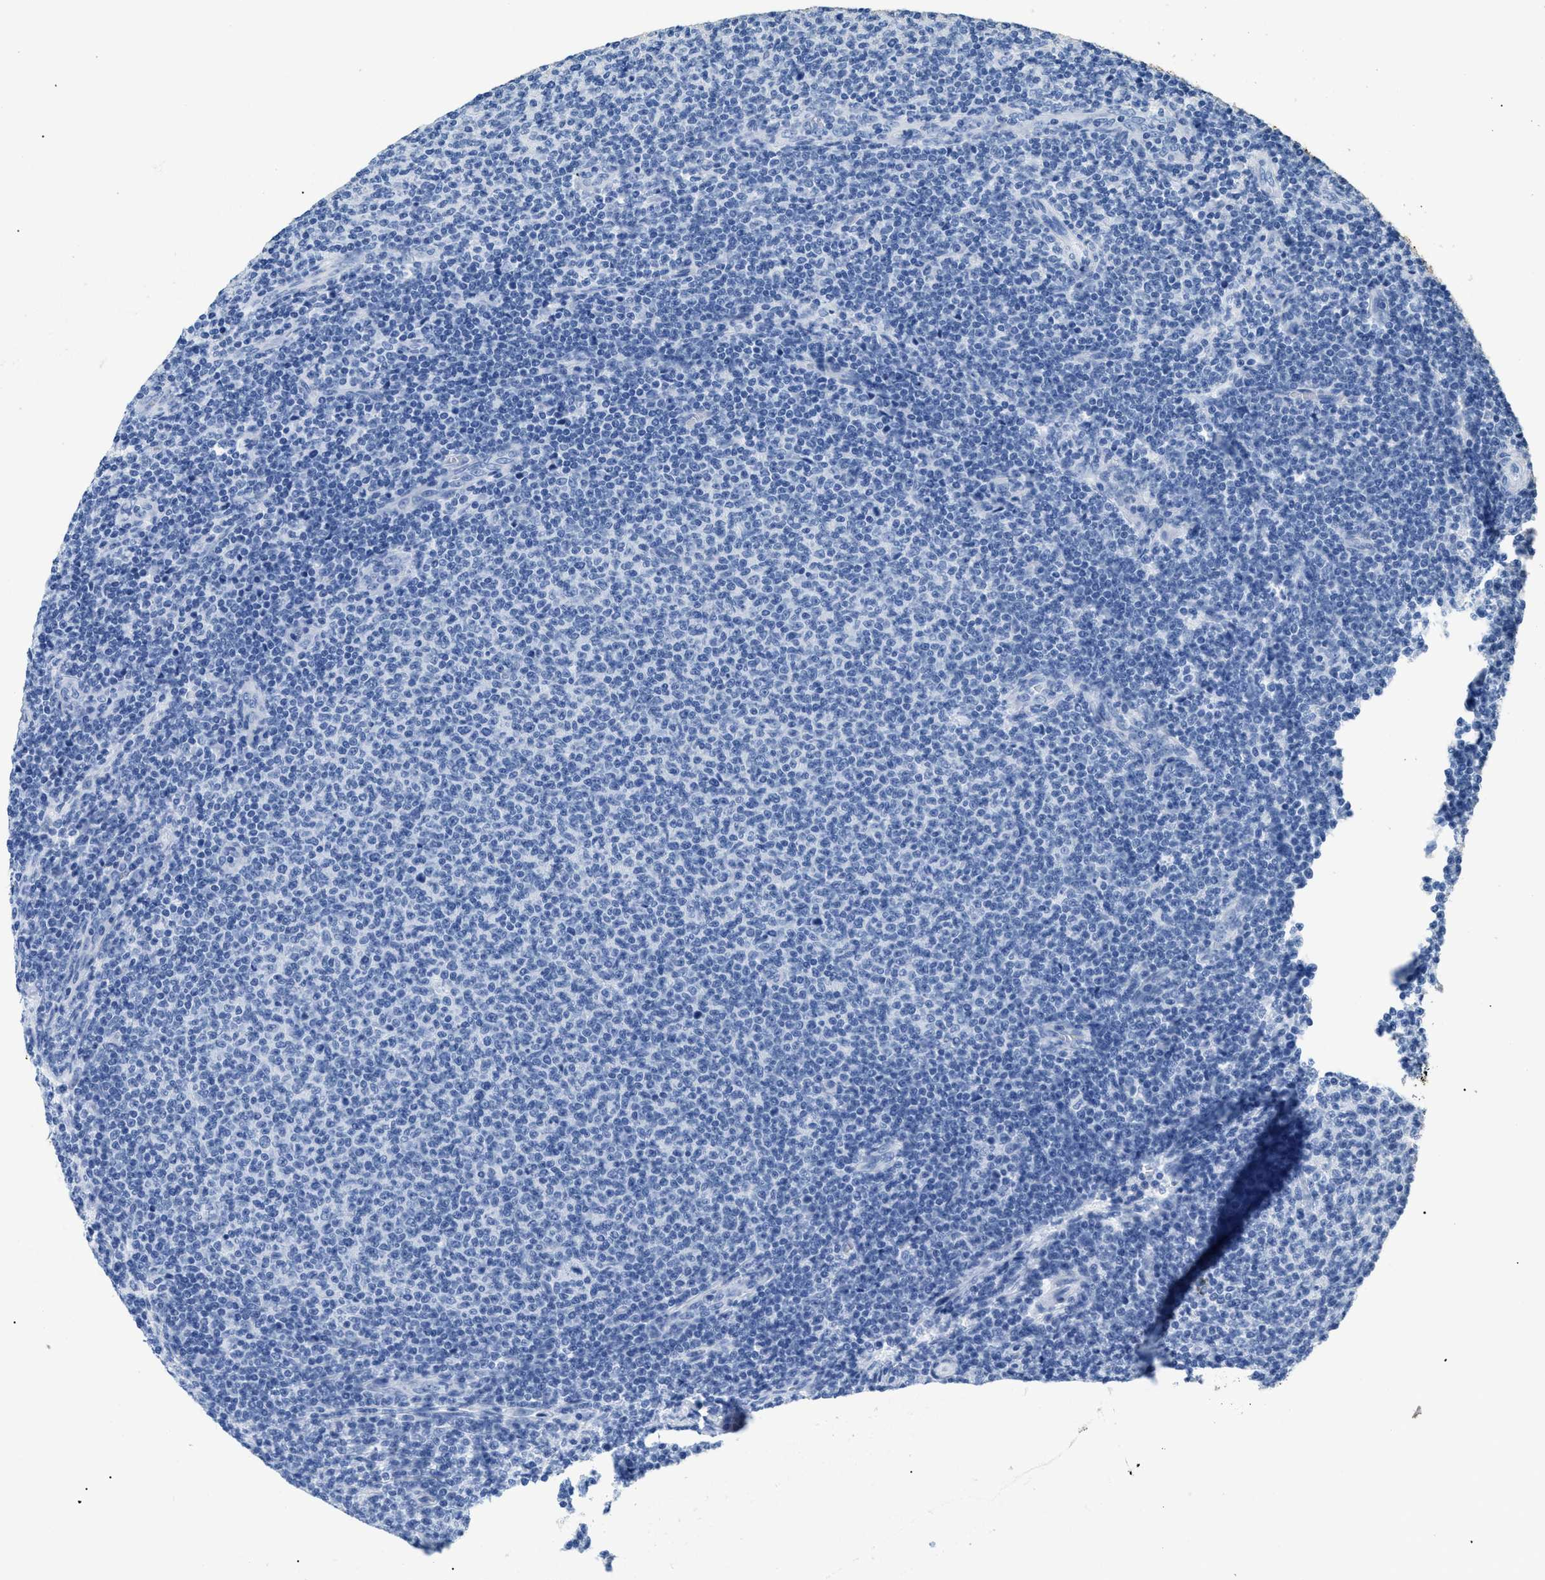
{"staining": {"intensity": "negative", "quantity": "none", "location": "none"}, "tissue": "lymphoma", "cell_type": "Tumor cells", "image_type": "cancer", "snomed": [{"axis": "morphology", "description": "Malignant lymphoma, non-Hodgkin's type, Low grade"}, {"axis": "topography", "description": "Lymph node"}], "caption": "A micrograph of human lymphoma is negative for staining in tumor cells.", "gene": "DLC1", "patient": {"sex": "male", "age": 66}}